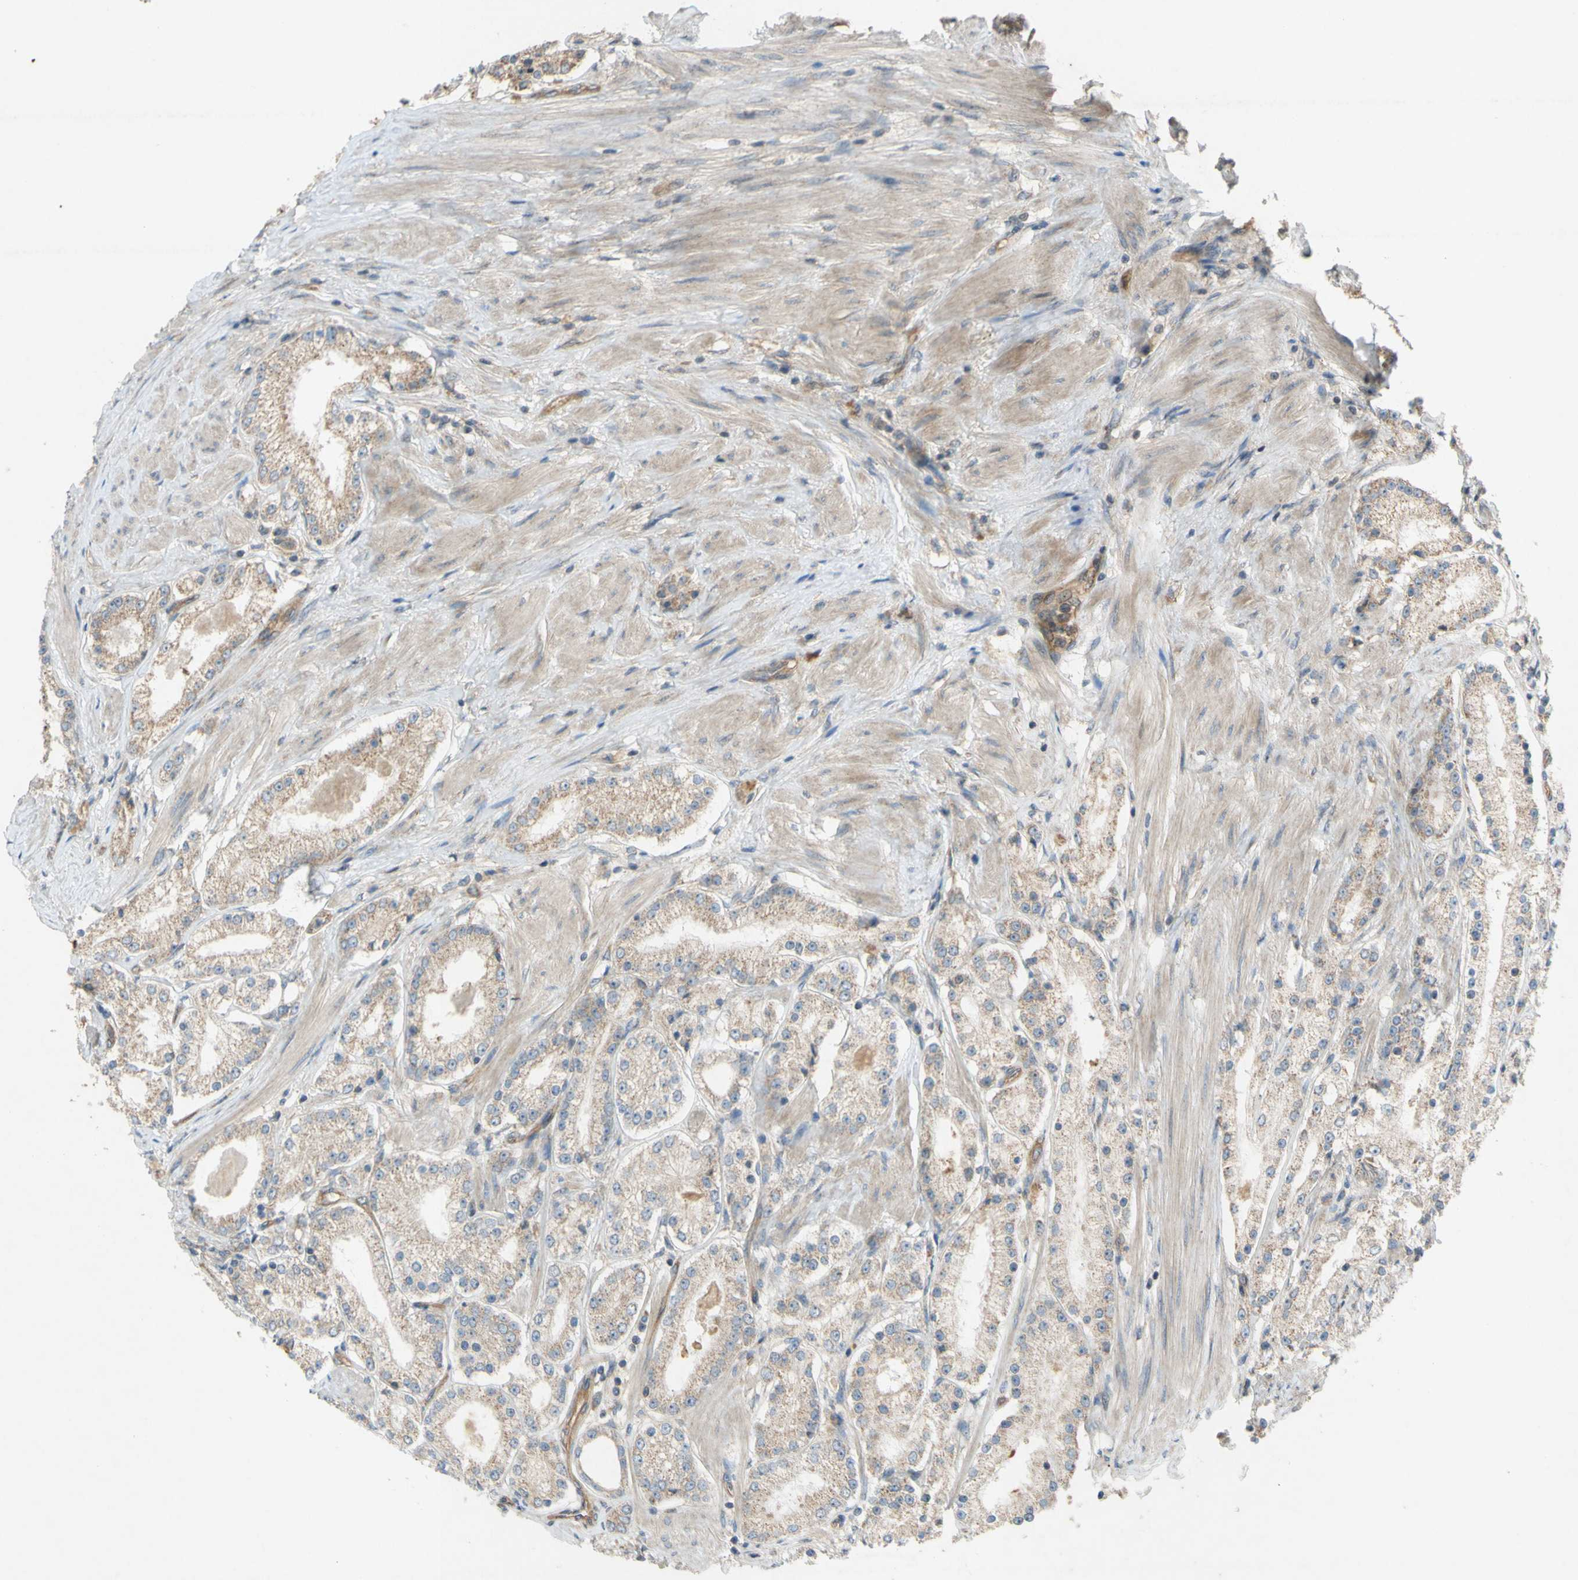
{"staining": {"intensity": "moderate", "quantity": ">75%", "location": "cytoplasmic/membranous"}, "tissue": "prostate cancer", "cell_type": "Tumor cells", "image_type": "cancer", "snomed": [{"axis": "morphology", "description": "Adenocarcinoma, Low grade"}, {"axis": "topography", "description": "Prostate"}], "caption": "A photomicrograph of adenocarcinoma (low-grade) (prostate) stained for a protein reveals moderate cytoplasmic/membranous brown staining in tumor cells.", "gene": "TST", "patient": {"sex": "male", "age": 63}}